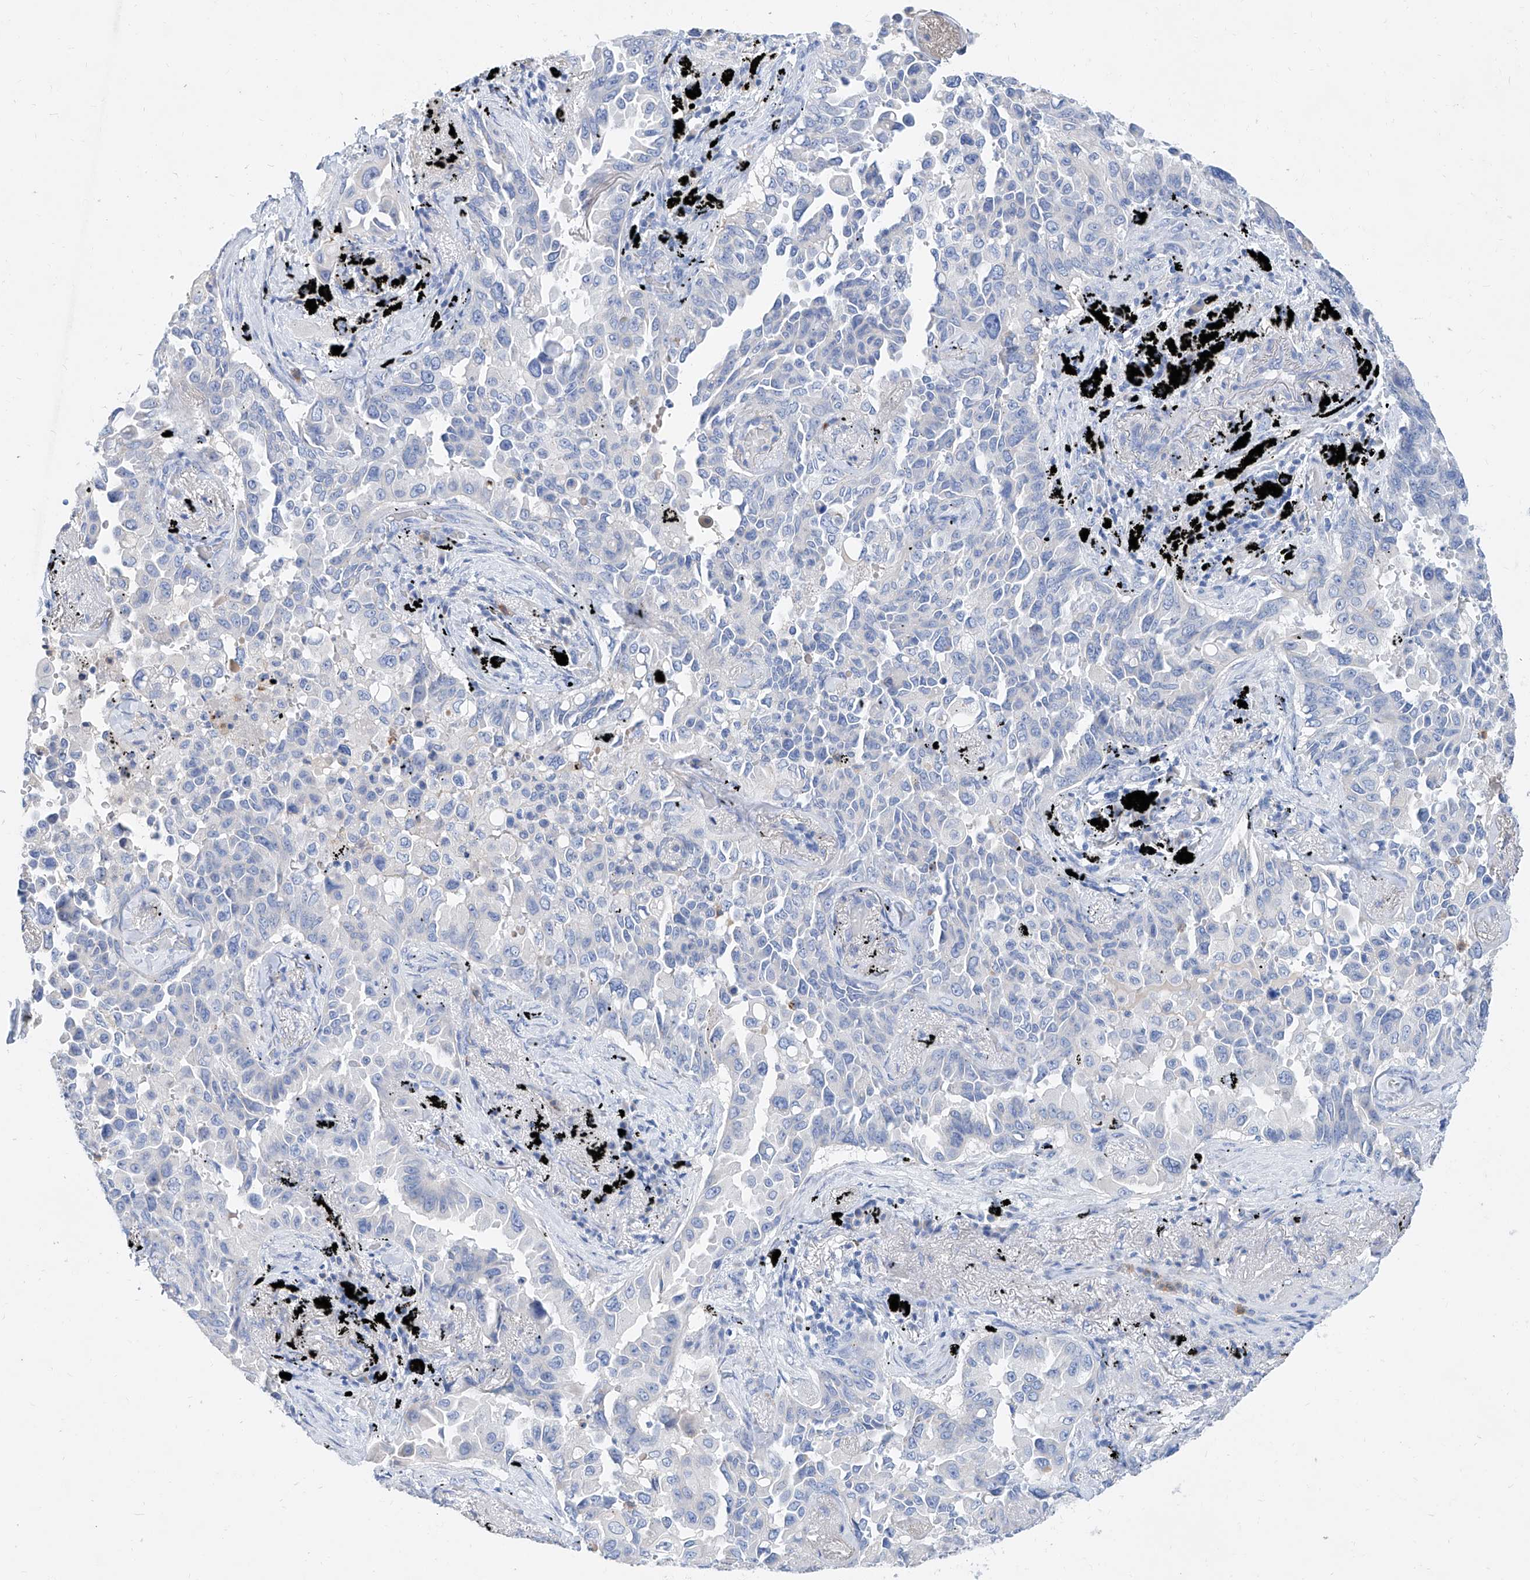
{"staining": {"intensity": "negative", "quantity": "none", "location": "none"}, "tissue": "lung cancer", "cell_type": "Tumor cells", "image_type": "cancer", "snomed": [{"axis": "morphology", "description": "Adenocarcinoma, NOS"}, {"axis": "topography", "description": "Lung"}], "caption": "Lung cancer was stained to show a protein in brown. There is no significant expression in tumor cells.", "gene": "SLC25A29", "patient": {"sex": "female", "age": 67}}